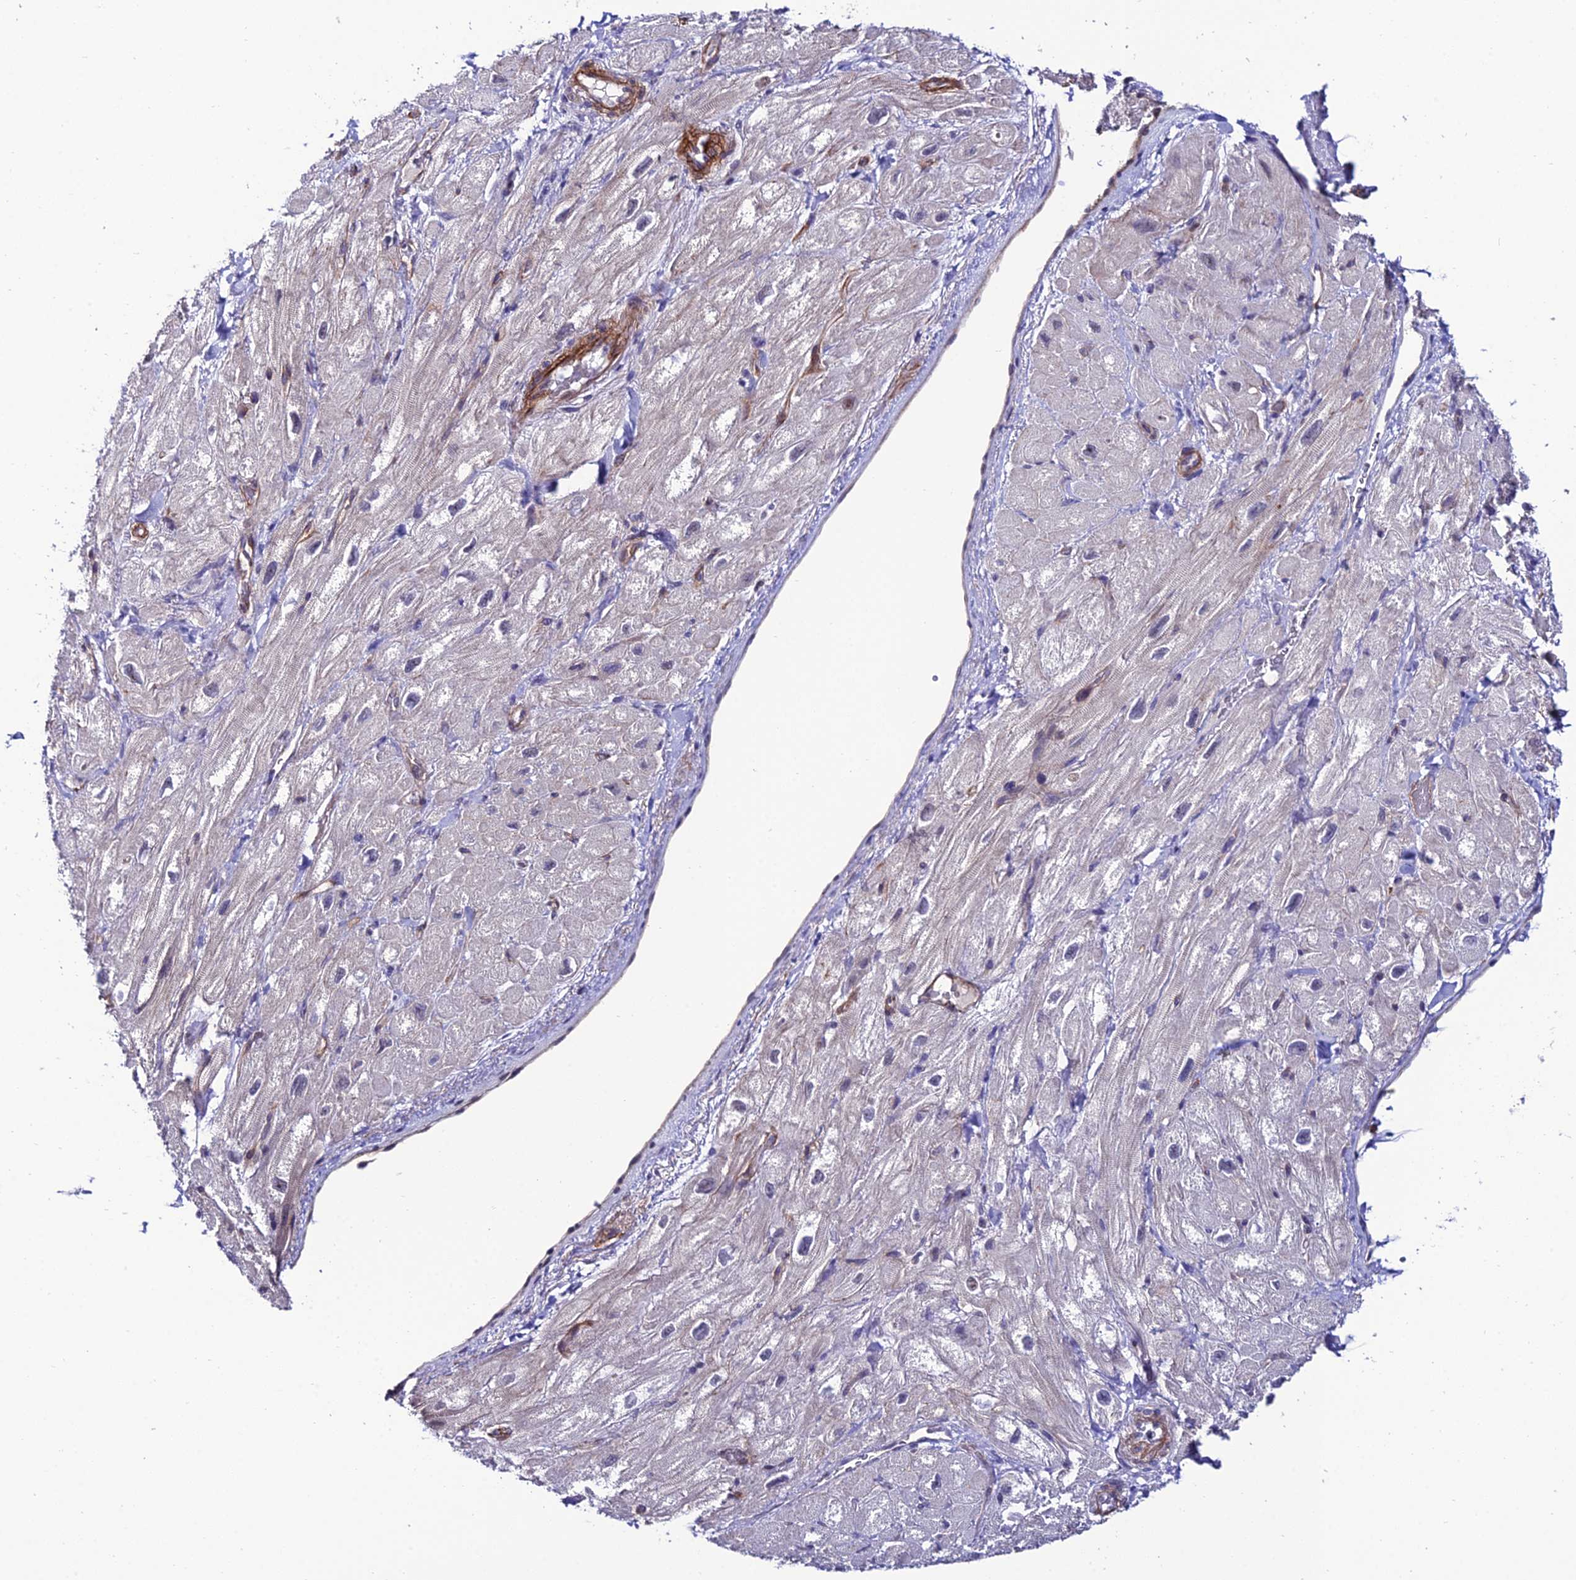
{"staining": {"intensity": "negative", "quantity": "none", "location": "none"}, "tissue": "heart muscle", "cell_type": "Cardiomyocytes", "image_type": "normal", "snomed": [{"axis": "morphology", "description": "Normal tissue, NOS"}, {"axis": "topography", "description": "Heart"}], "caption": "This is an IHC histopathology image of unremarkable heart muscle. There is no staining in cardiomyocytes.", "gene": "SYT15B", "patient": {"sex": "male", "age": 65}}